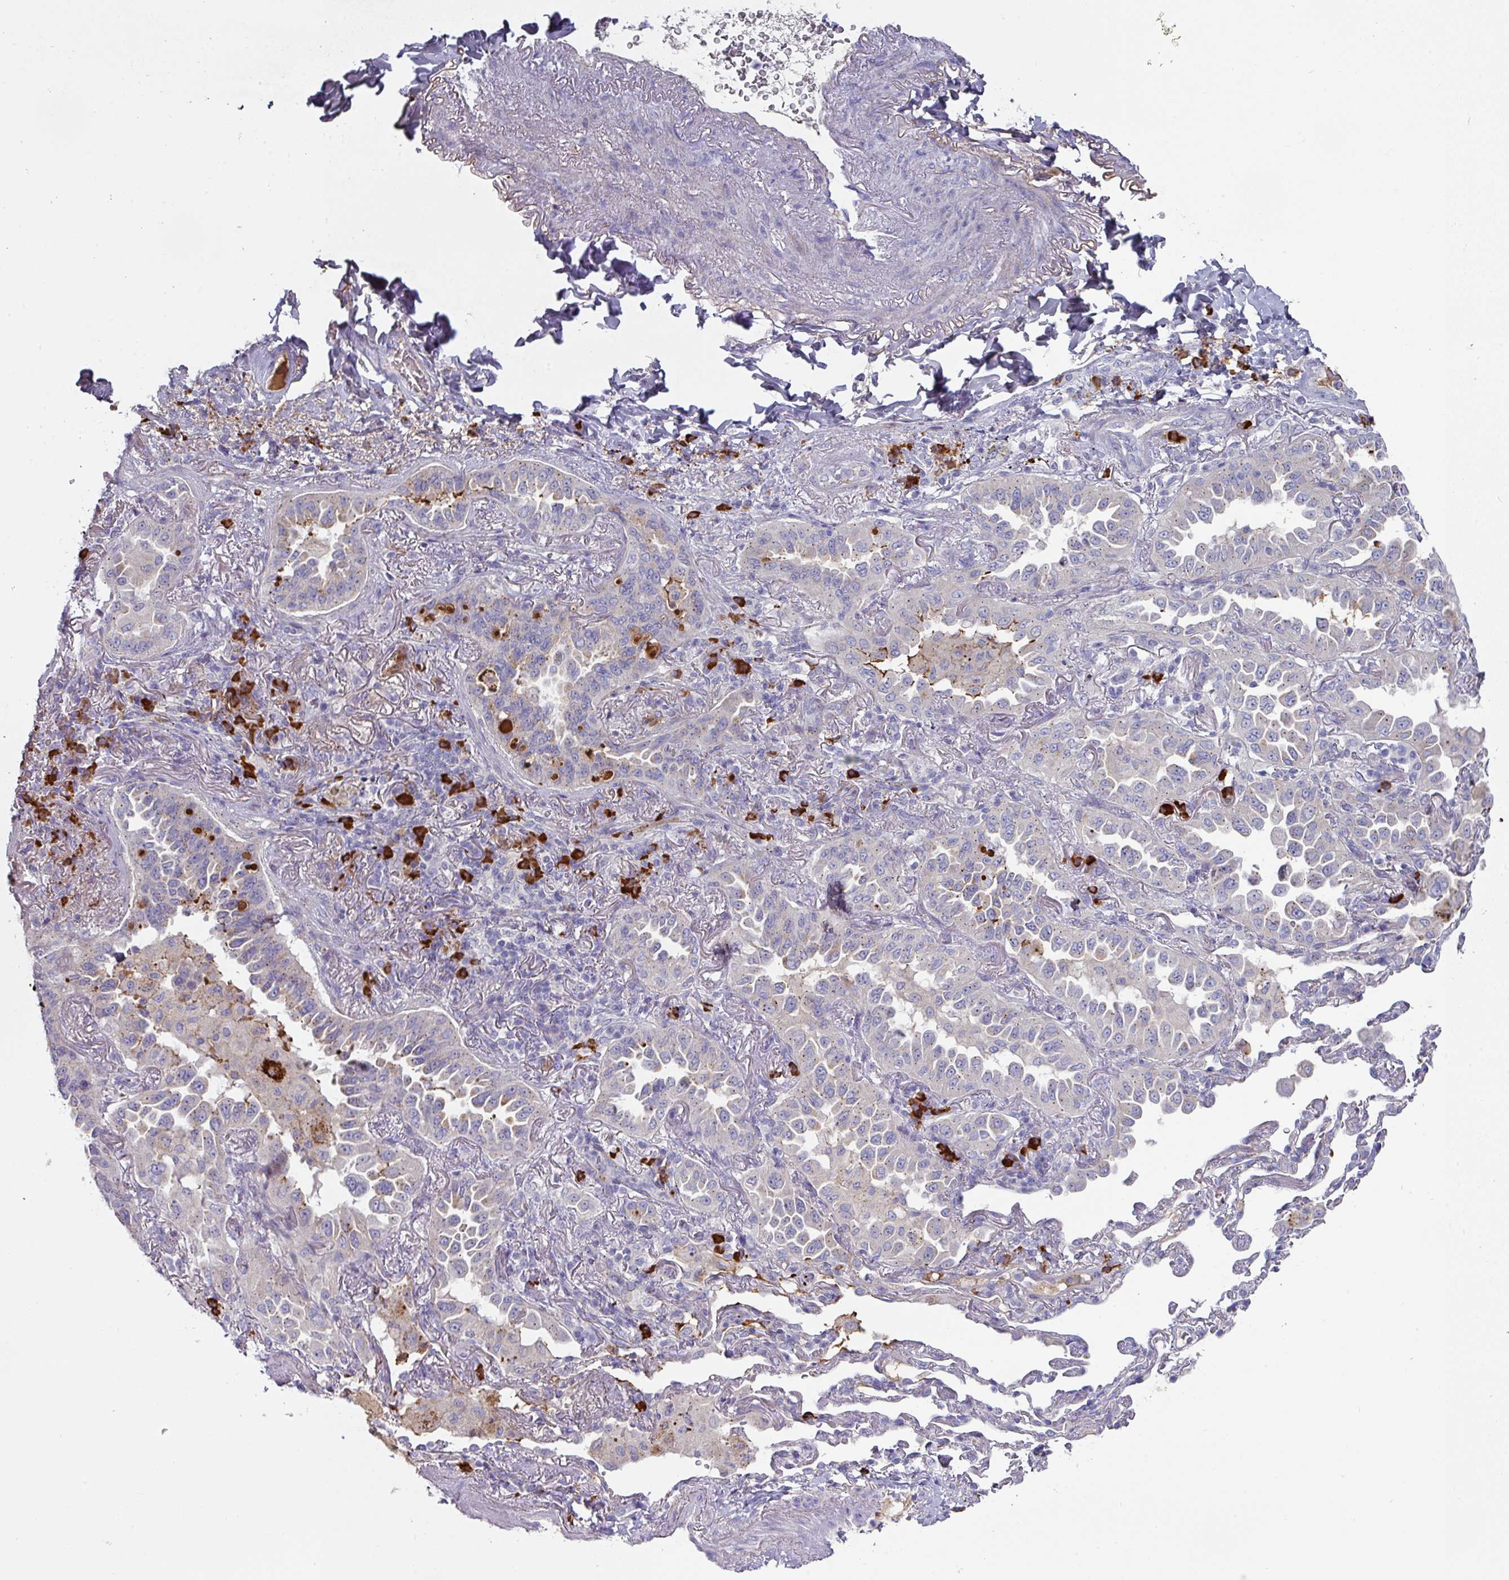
{"staining": {"intensity": "weak", "quantity": "25%-75%", "location": "cytoplasmic/membranous"}, "tissue": "lung cancer", "cell_type": "Tumor cells", "image_type": "cancer", "snomed": [{"axis": "morphology", "description": "Adenocarcinoma, NOS"}, {"axis": "topography", "description": "Lung"}], "caption": "Weak cytoplasmic/membranous positivity is present in about 25%-75% of tumor cells in lung cancer. Nuclei are stained in blue.", "gene": "IL4R", "patient": {"sex": "female", "age": 69}}